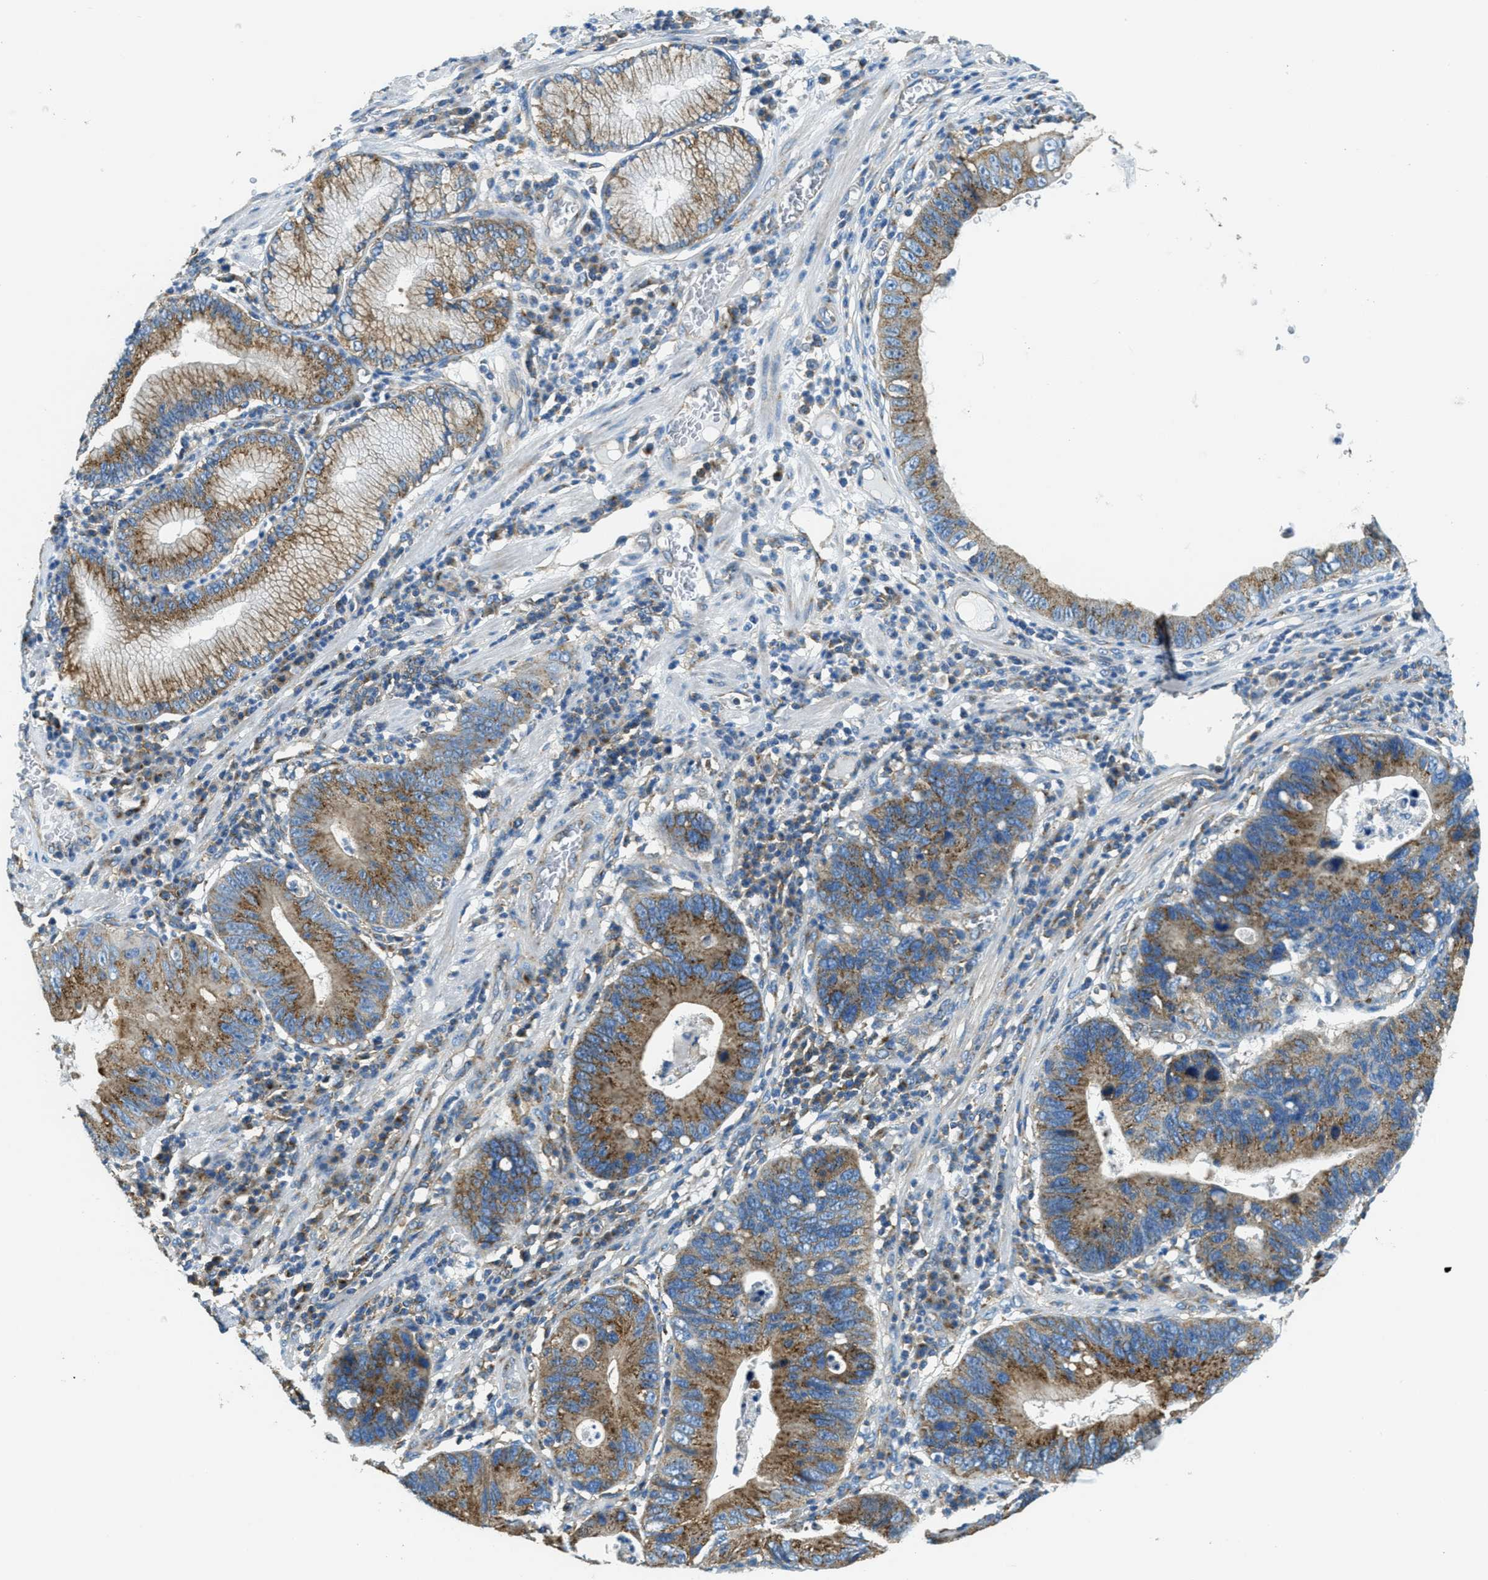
{"staining": {"intensity": "moderate", "quantity": ">75%", "location": "cytoplasmic/membranous"}, "tissue": "stomach cancer", "cell_type": "Tumor cells", "image_type": "cancer", "snomed": [{"axis": "morphology", "description": "Adenocarcinoma, NOS"}, {"axis": "topography", "description": "Stomach"}], "caption": "Immunohistochemistry (IHC) (DAB) staining of human adenocarcinoma (stomach) exhibits moderate cytoplasmic/membranous protein staining in about >75% of tumor cells. (IHC, brightfield microscopy, high magnification).", "gene": "AP2B1", "patient": {"sex": "male", "age": 59}}